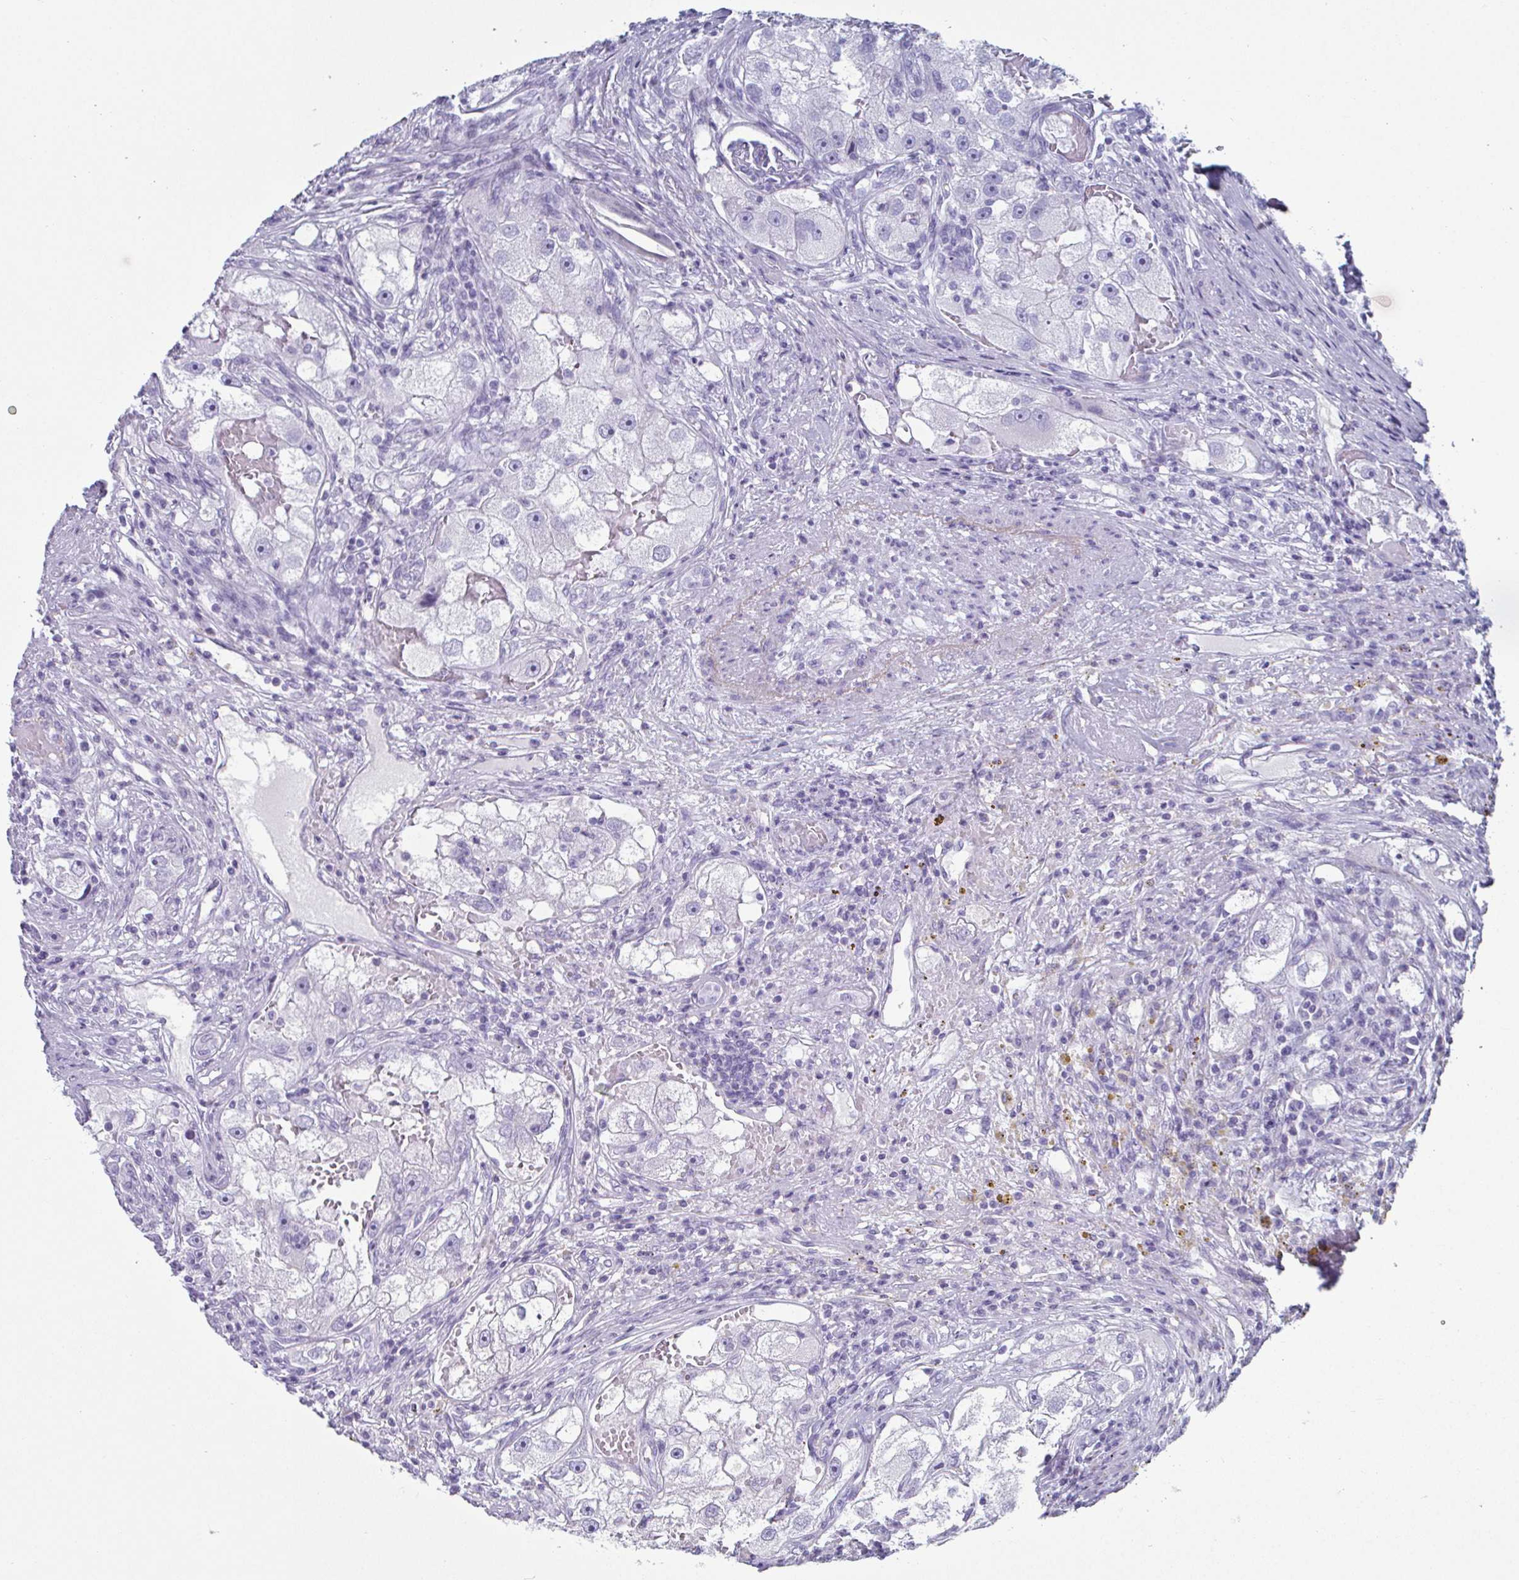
{"staining": {"intensity": "negative", "quantity": "none", "location": "none"}, "tissue": "renal cancer", "cell_type": "Tumor cells", "image_type": "cancer", "snomed": [{"axis": "morphology", "description": "Adenocarcinoma, NOS"}, {"axis": "topography", "description": "Kidney"}], "caption": "High power microscopy histopathology image of an immunohistochemistry (IHC) micrograph of renal cancer, revealing no significant expression in tumor cells. (DAB IHC with hematoxylin counter stain).", "gene": "CREG2", "patient": {"sex": "male", "age": 63}}